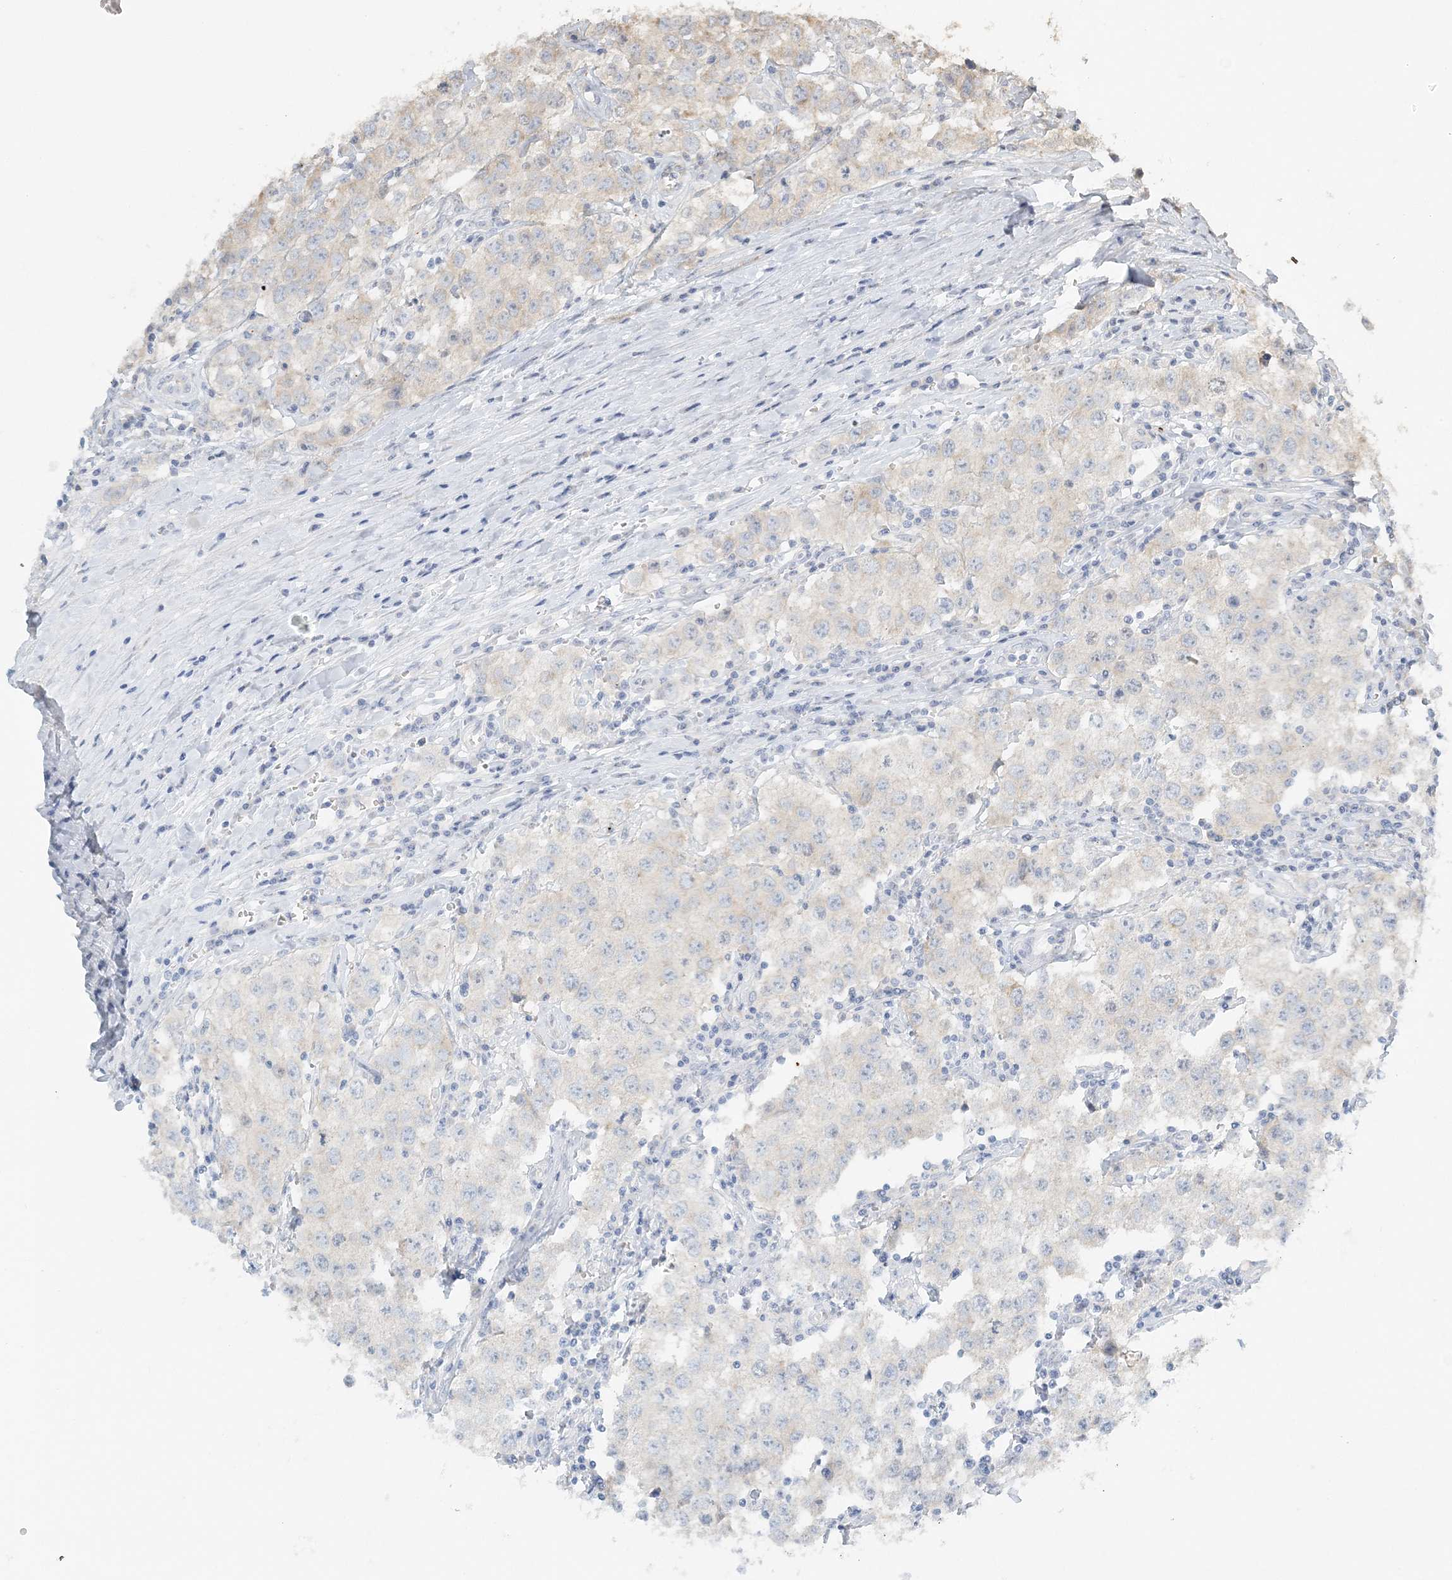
{"staining": {"intensity": "negative", "quantity": "none", "location": "none"}, "tissue": "testis cancer", "cell_type": "Tumor cells", "image_type": "cancer", "snomed": [{"axis": "morphology", "description": "Seminoma, NOS"}, {"axis": "morphology", "description": "Carcinoma, Embryonal, NOS"}, {"axis": "topography", "description": "Testis"}], "caption": "Immunohistochemistry image of human seminoma (testis) stained for a protein (brown), which reveals no expression in tumor cells.", "gene": "NAA11", "patient": {"sex": "male", "age": 43}}